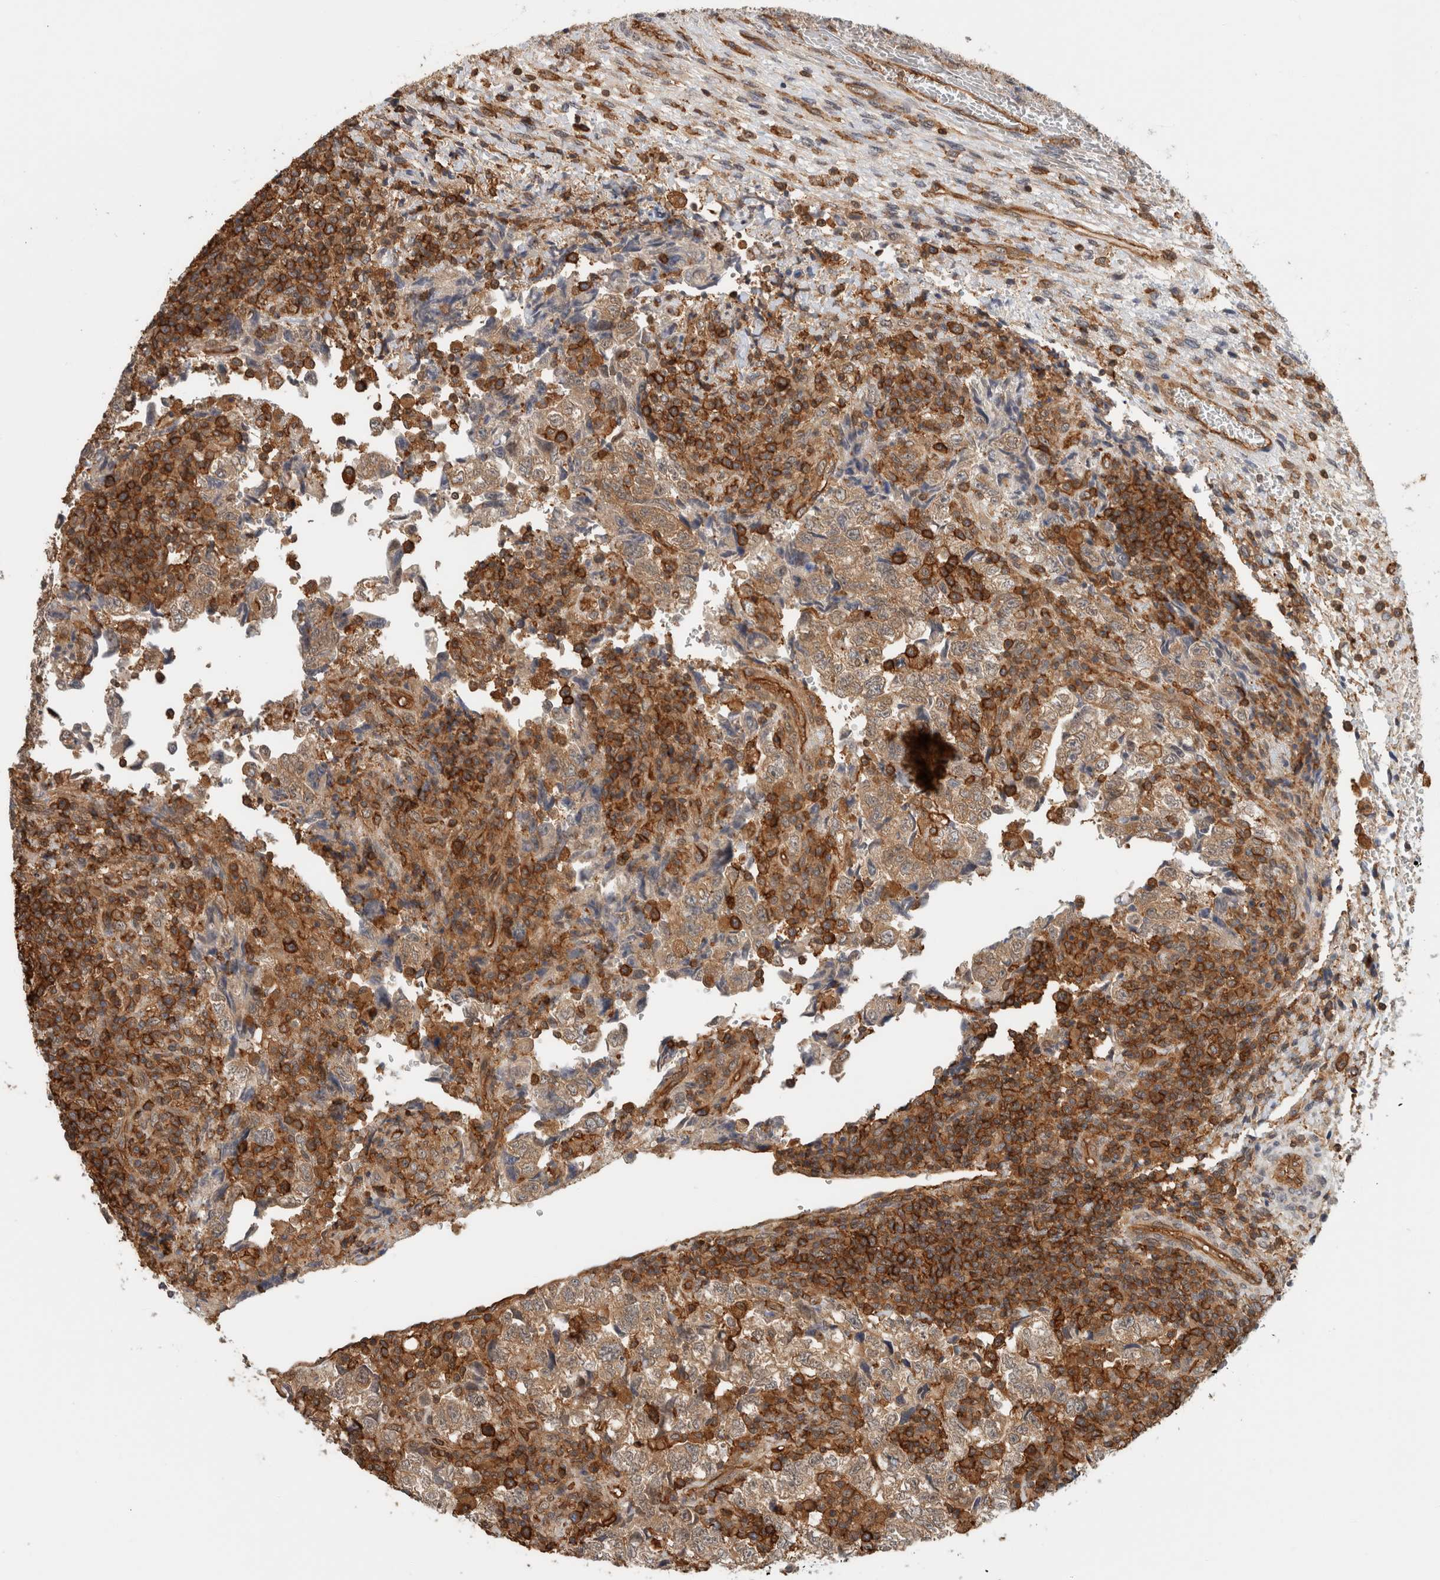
{"staining": {"intensity": "weak", "quantity": ">75%", "location": "cytoplasmic/membranous"}, "tissue": "testis cancer", "cell_type": "Tumor cells", "image_type": "cancer", "snomed": [{"axis": "morphology", "description": "Normal tissue, NOS"}, {"axis": "morphology", "description": "Carcinoma, Embryonal, NOS"}, {"axis": "topography", "description": "Testis"}], "caption": "Testis cancer was stained to show a protein in brown. There is low levels of weak cytoplasmic/membranous expression in approximately >75% of tumor cells. The staining is performed using DAB brown chromogen to label protein expression. The nuclei are counter-stained blue using hematoxylin.", "gene": "PFDN4", "patient": {"sex": "male", "age": 36}}